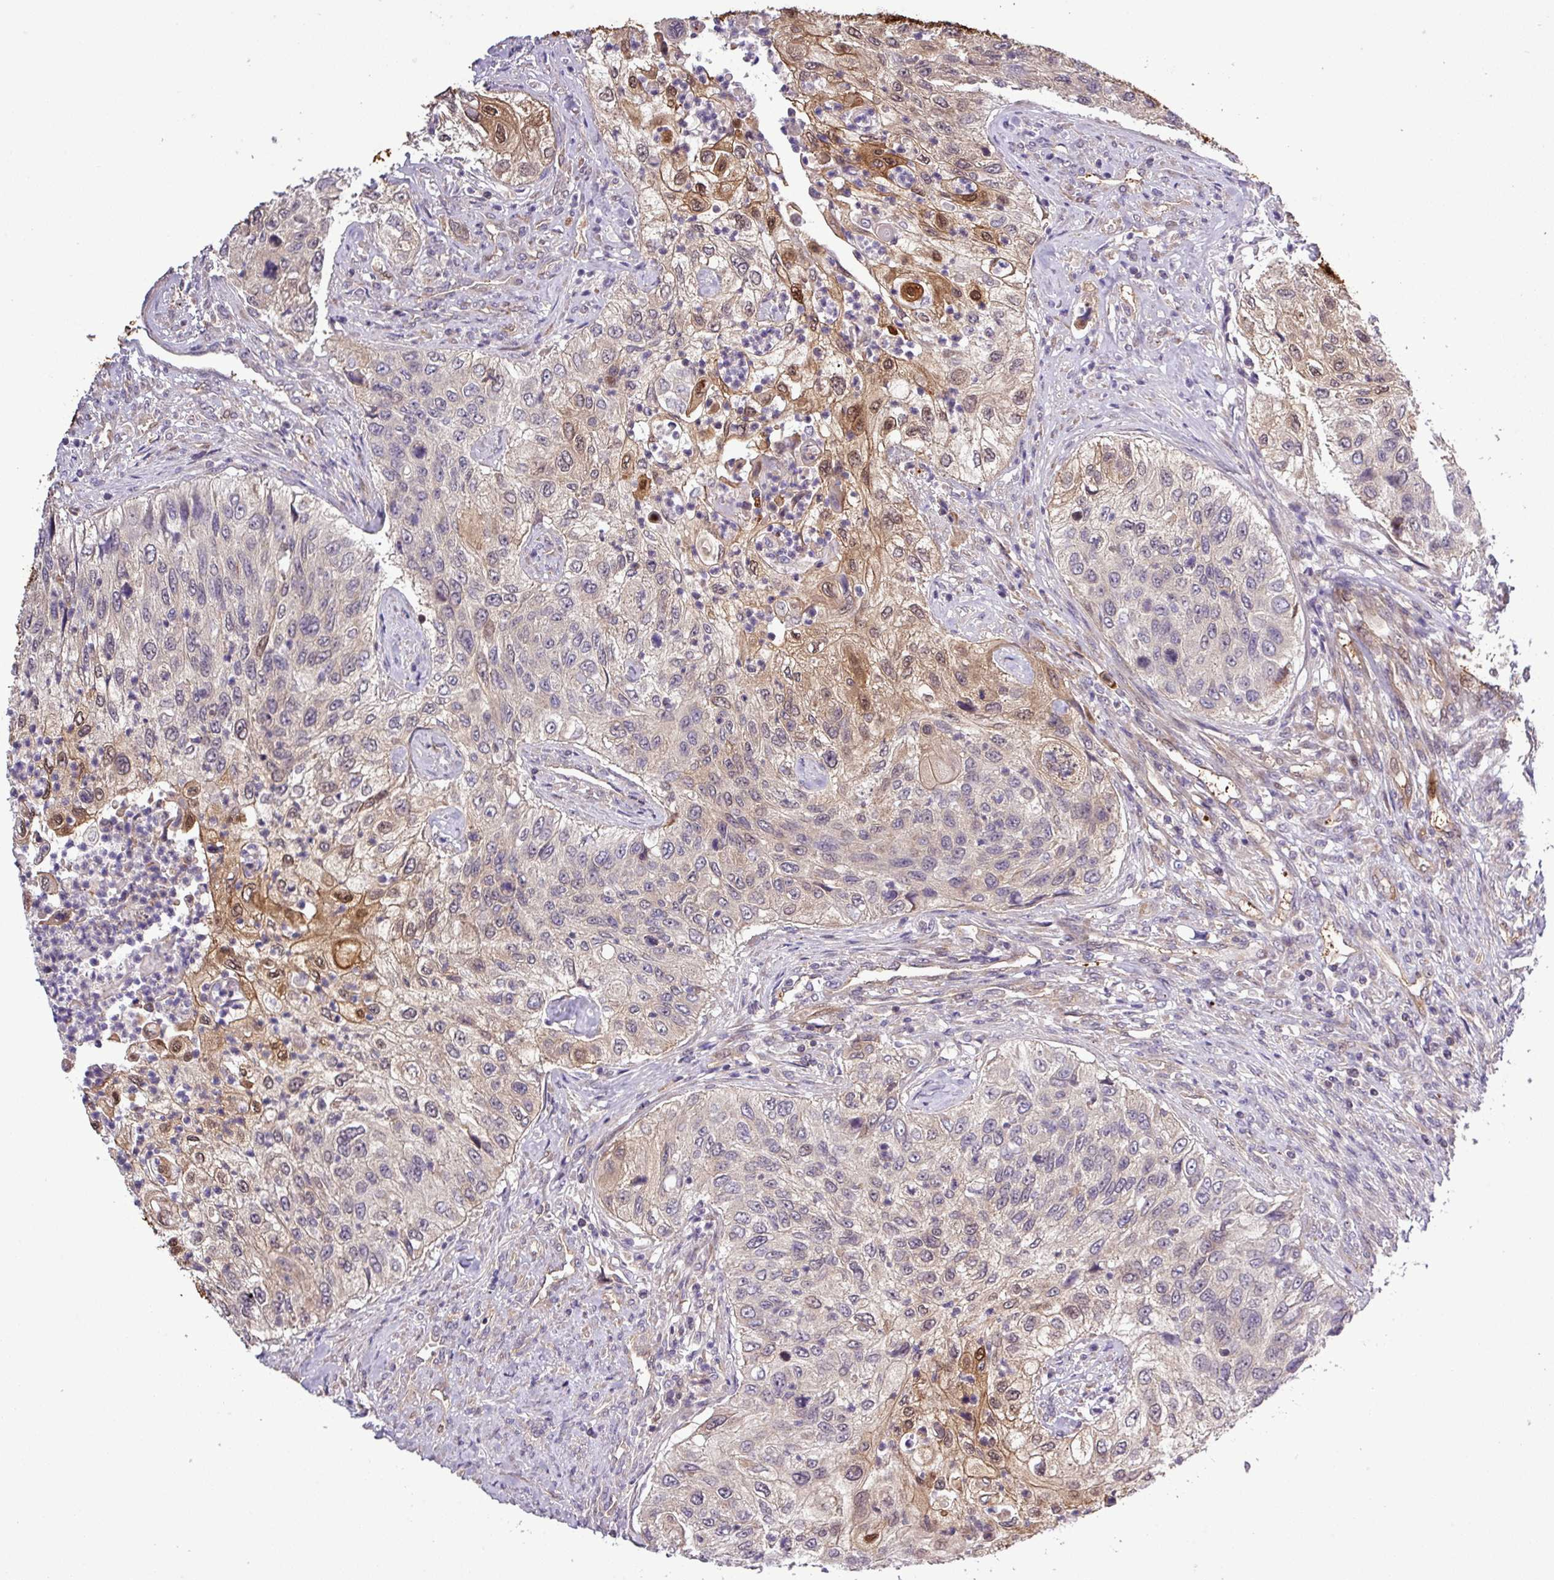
{"staining": {"intensity": "moderate", "quantity": "<25%", "location": "cytoplasmic/membranous,nuclear"}, "tissue": "urothelial cancer", "cell_type": "Tumor cells", "image_type": "cancer", "snomed": [{"axis": "morphology", "description": "Urothelial carcinoma, High grade"}, {"axis": "topography", "description": "Urinary bladder"}], "caption": "Immunohistochemical staining of human urothelial cancer shows low levels of moderate cytoplasmic/membranous and nuclear protein expression in approximately <25% of tumor cells.", "gene": "CARHSP1", "patient": {"sex": "female", "age": 60}}